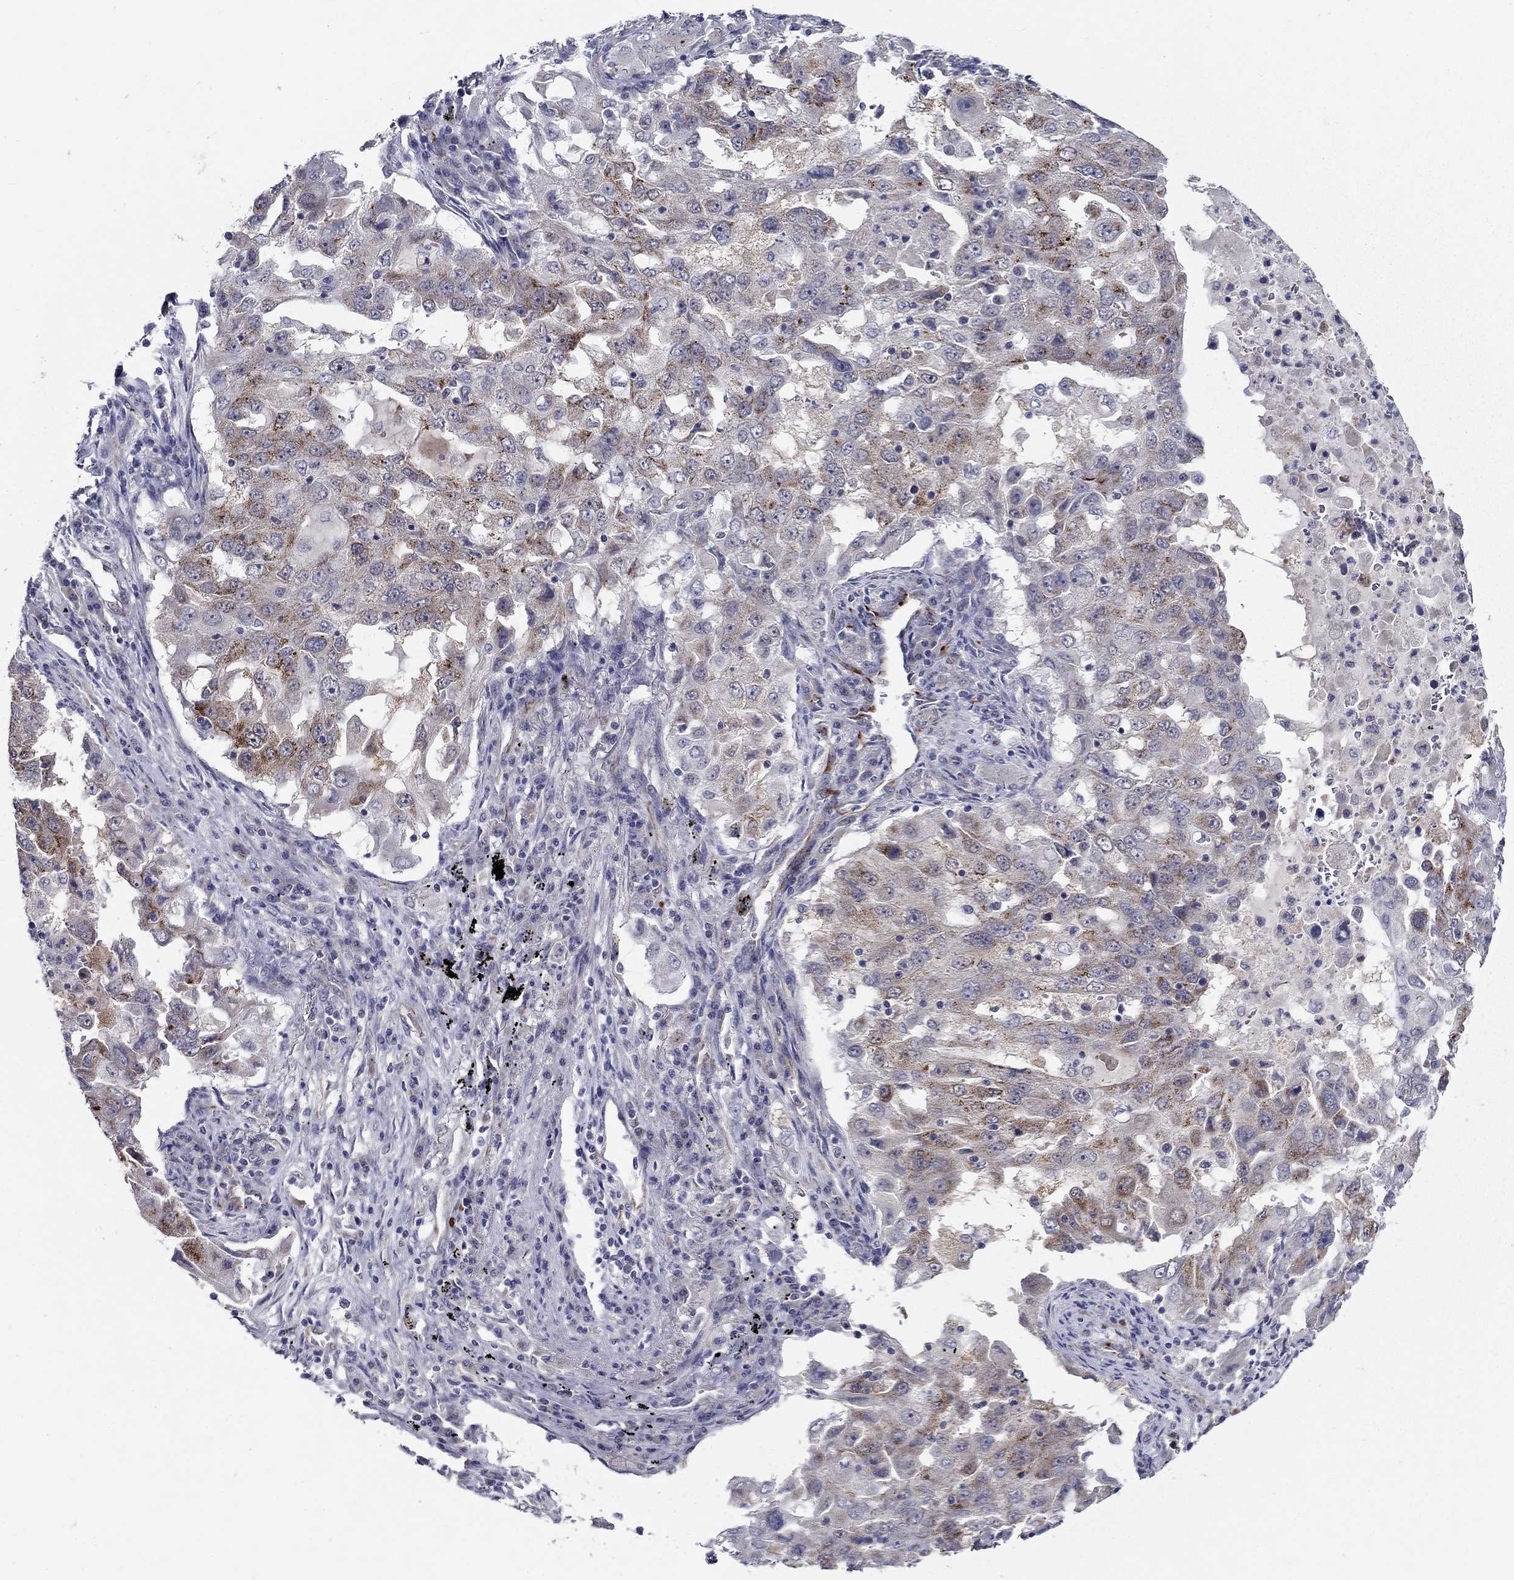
{"staining": {"intensity": "moderate", "quantity": "25%-75%", "location": "cytoplasmic/membranous"}, "tissue": "lung cancer", "cell_type": "Tumor cells", "image_type": "cancer", "snomed": [{"axis": "morphology", "description": "Adenocarcinoma, NOS"}, {"axis": "topography", "description": "Lung"}], "caption": "Immunohistochemistry (DAB) staining of lung cancer (adenocarcinoma) demonstrates moderate cytoplasmic/membranous protein expression in approximately 25%-75% of tumor cells.", "gene": "LACTB2", "patient": {"sex": "female", "age": 61}}